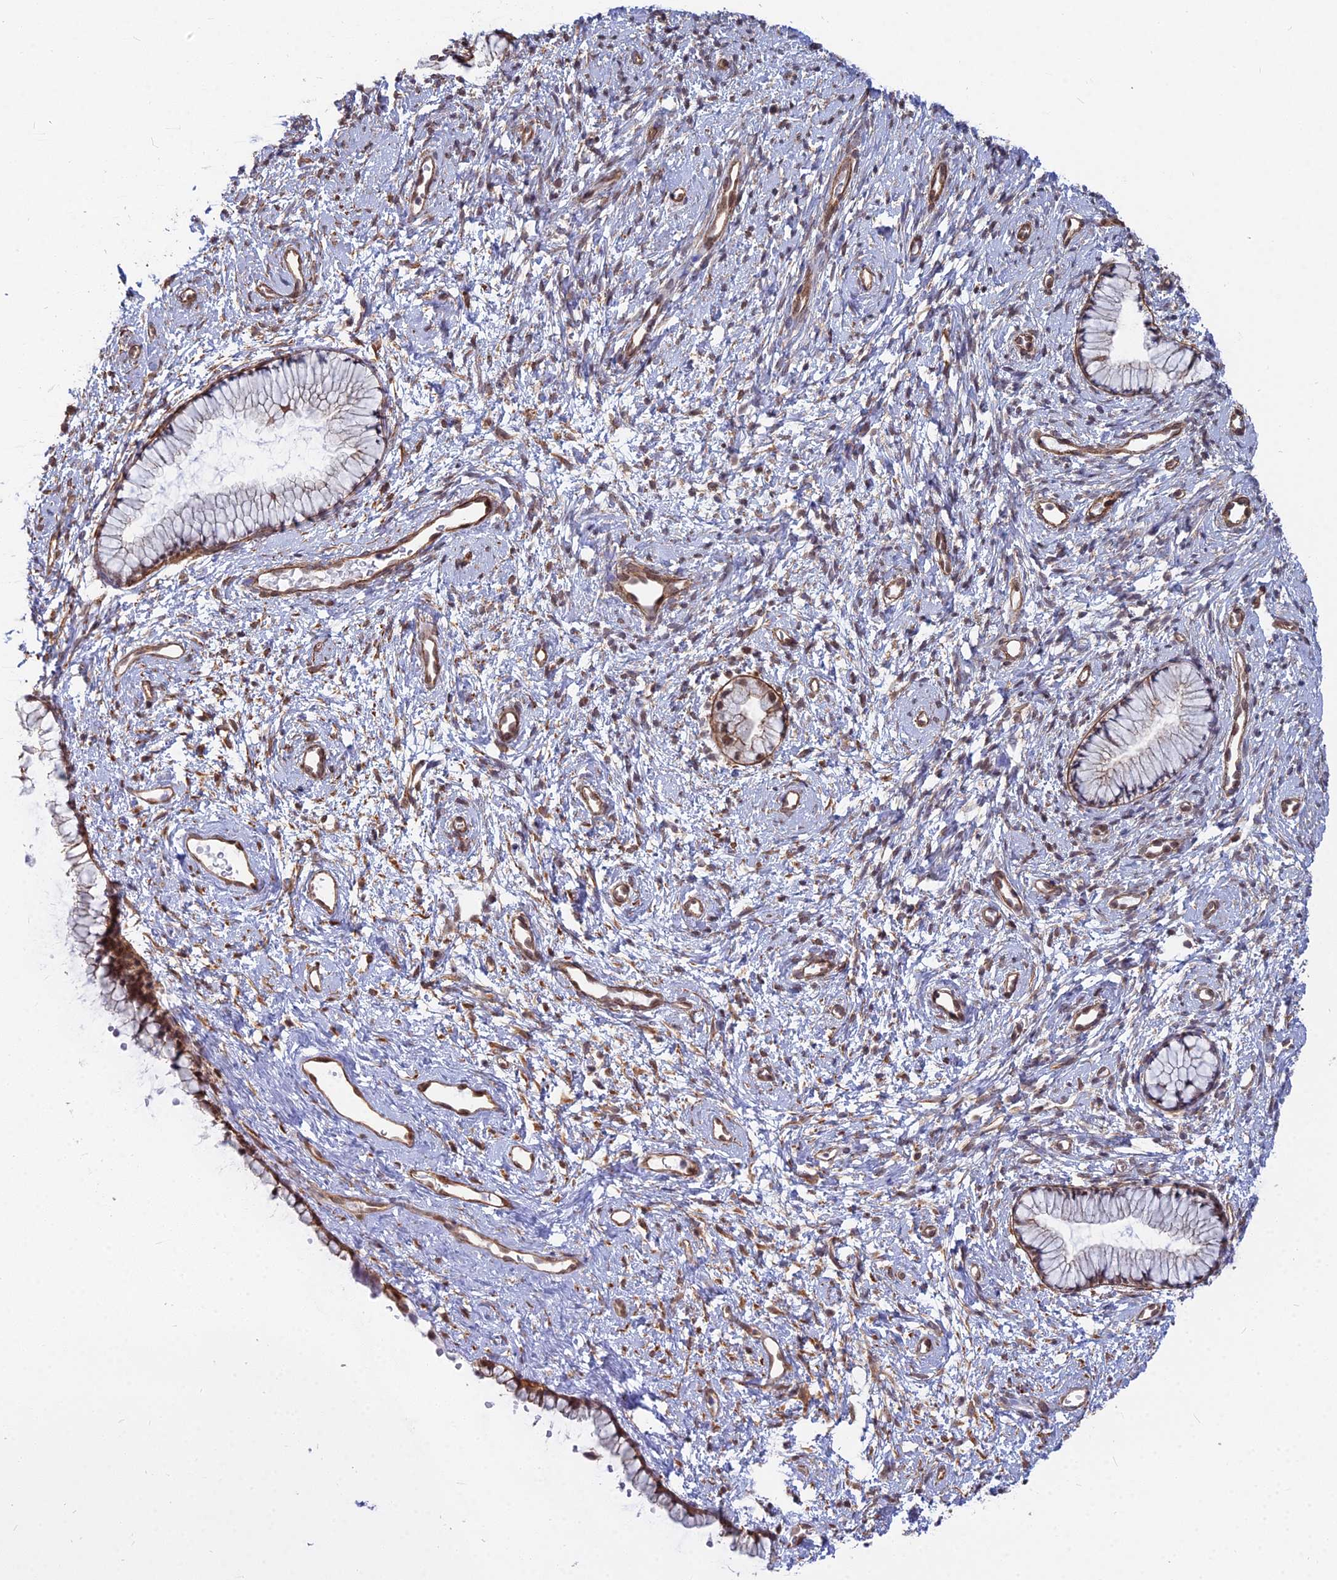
{"staining": {"intensity": "moderate", "quantity": "<25%", "location": "cytoplasmic/membranous,nuclear"}, "tissue": "cervix", "cell_type": "Glandular cells", "image_type": "normal", "snomed": [{"axis": "morphology", "description": "Normal tissue, NOS"}, {"axis": "topography", "description": "Cervix"}], "caption": "Immunohistochemistry (DAB (3,3'-diaminobenzidine)) staining of benign cervix displays moderate cytoplasmic/membranous,nuclear protein staining in about <25% of glandular cells. (DAB IHC with brightfield microscopy, high magnification).", "gene": "YJU2", "patient": {"sex": "female", "age": 57}}